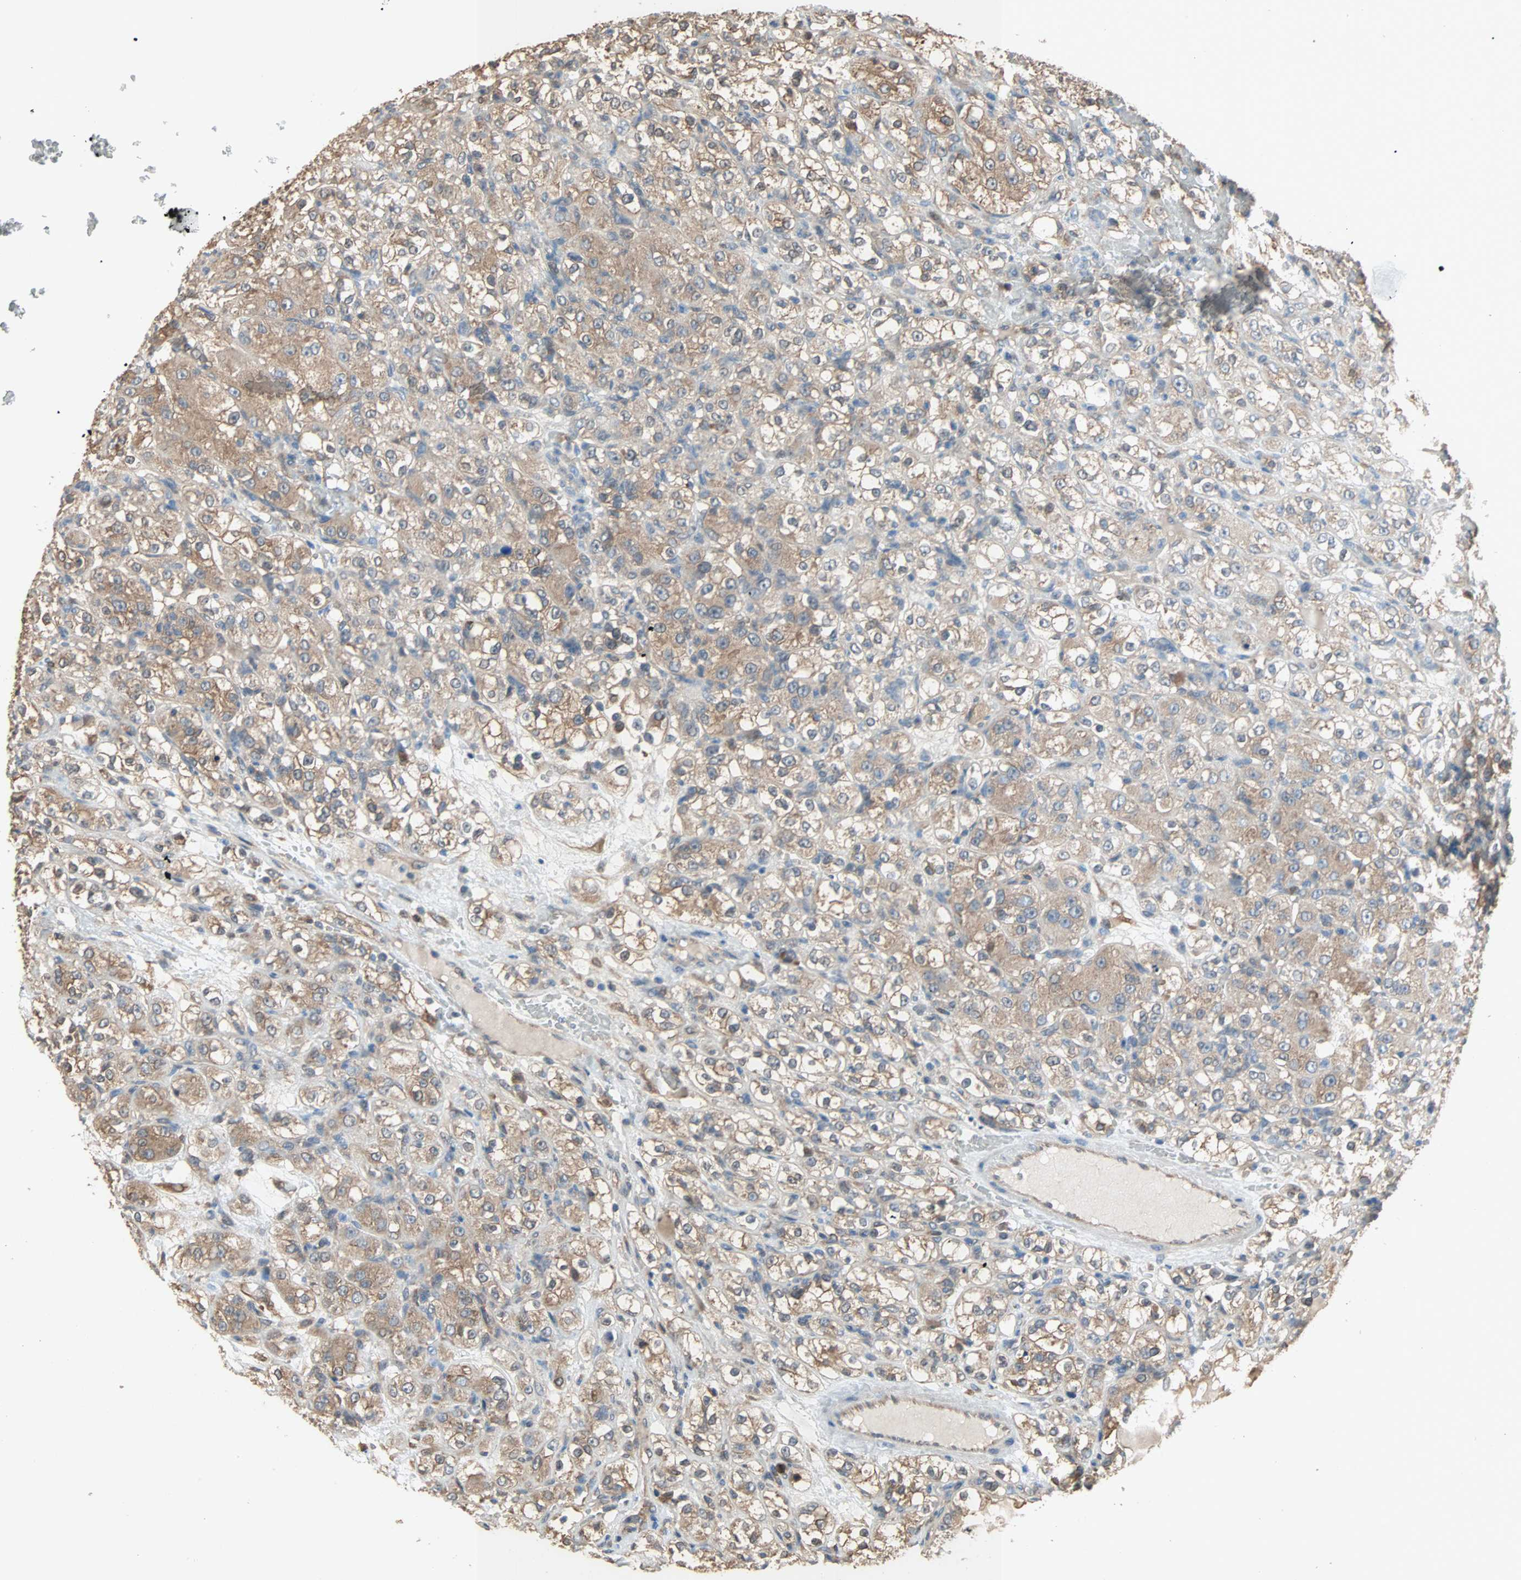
{"staining": {"intensity": "moderate", "quantity": ">75%", "location": "cytoplasmic/membranous"}, "tissue": "renal cancer", "cell_type": "Tumor cells", "image_type": "cancer", "snomed": [{"axis": "morphology", "description": "Normal tissue, NOS"}, {"axis": "morphology", "description": "Adenocarcinoma, NOS"}, {"axis": "topography", "description": "Kidney"}], "caption": "Adenocarcinoma (renal) stained with a brown dye shows moderate cytoplasmic/membranous positive expression in about >75% of tumor cells.", "gene": "PRDX1", "patient": {"sex": "male", "age": 61}}